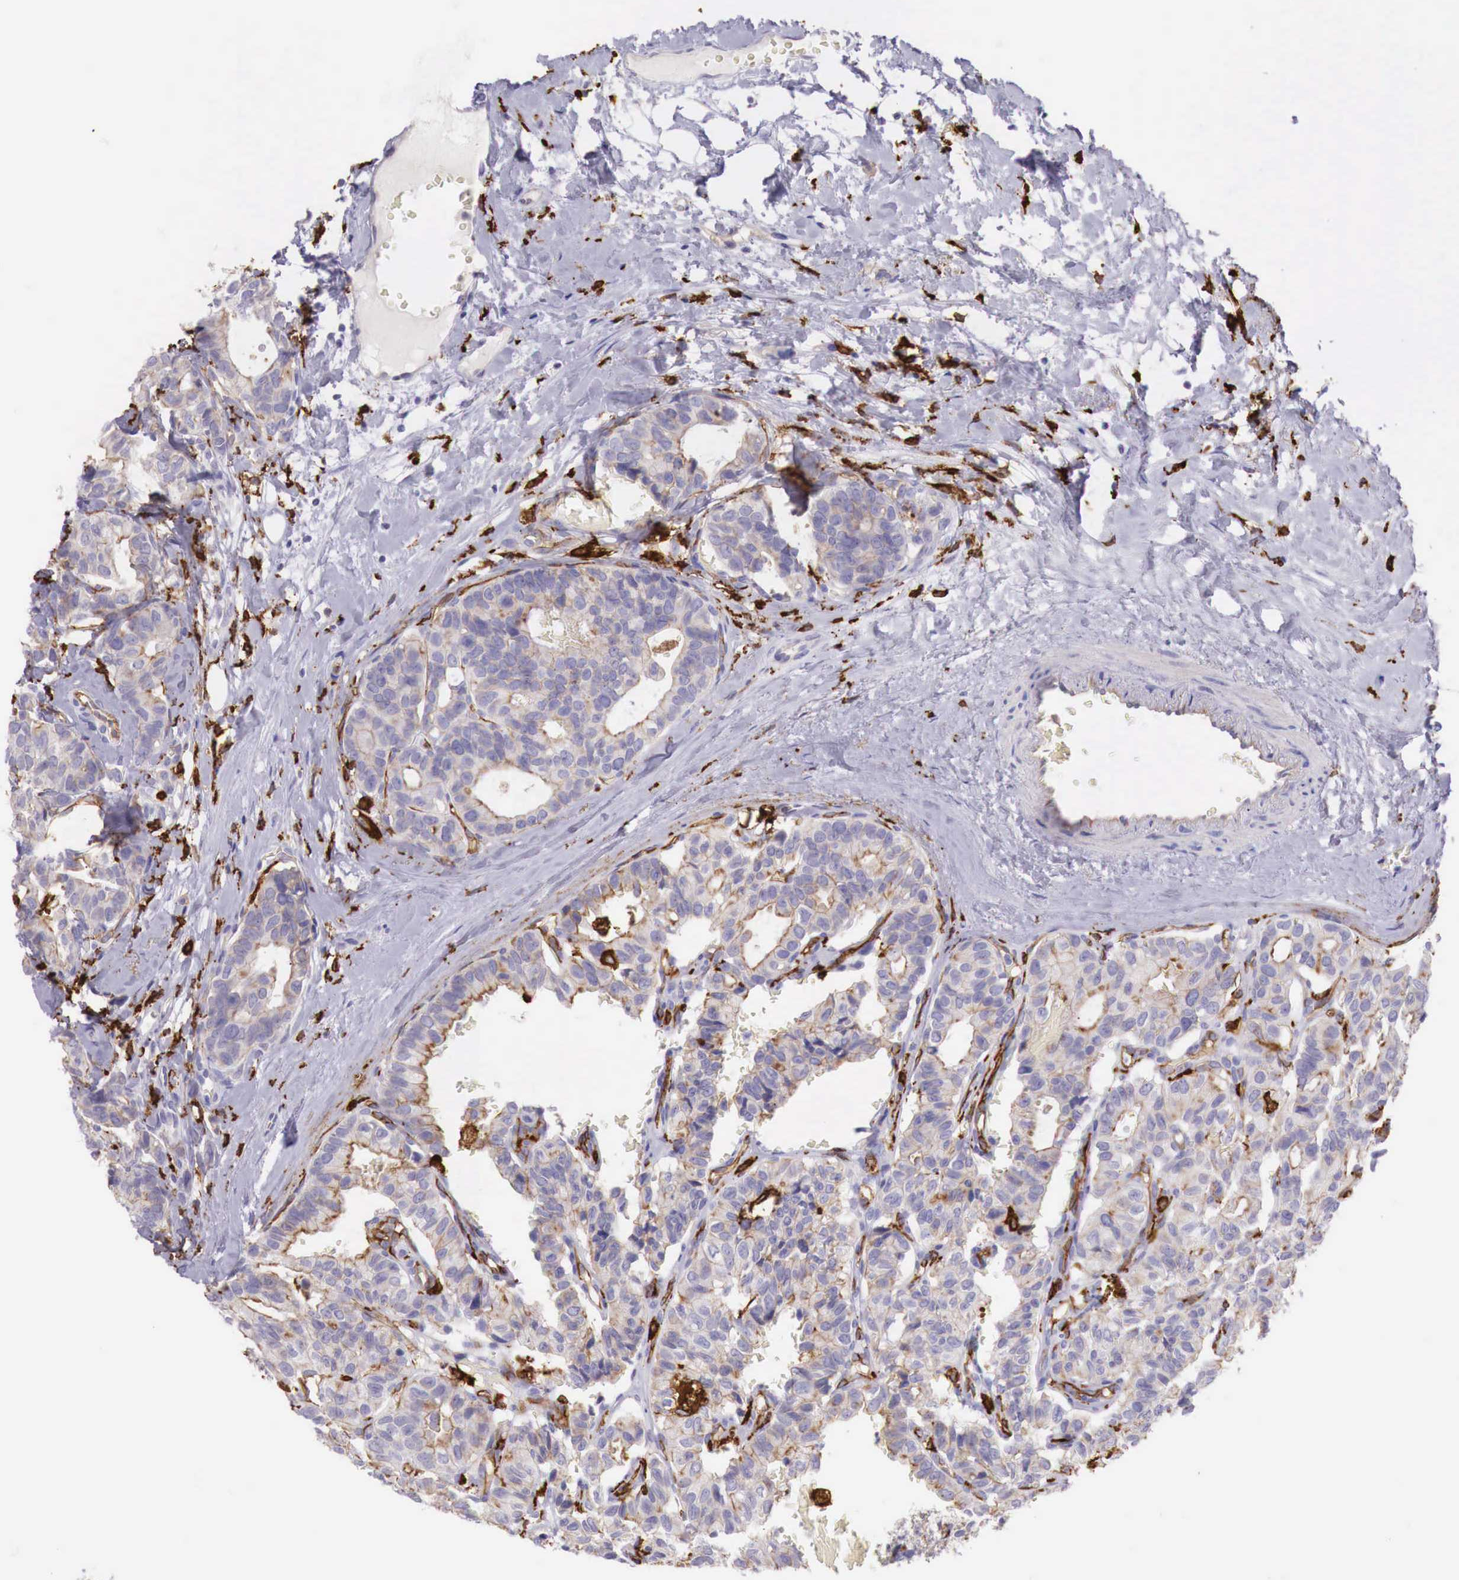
{"staining": {"intensity": "weak", "quantity": ">75%", "location": "cytoplasmic/membranous"}, "tissue": "breast cancer", "cell_type": "Tumor cells", "image_type": "cancer", "snomed": [{"axis": "morphology", "description": "Duct carcinoma"}, {"axis": "topography", "description": "Breast"}], "caption": "A histopathology image of intraductal carcinoma (breast) stained for a protein displays weak cytoplasmic/membranous brown staining in tumor cells.", "gene": "MSR1", "patient": {"sex": "female", "age": 69}}